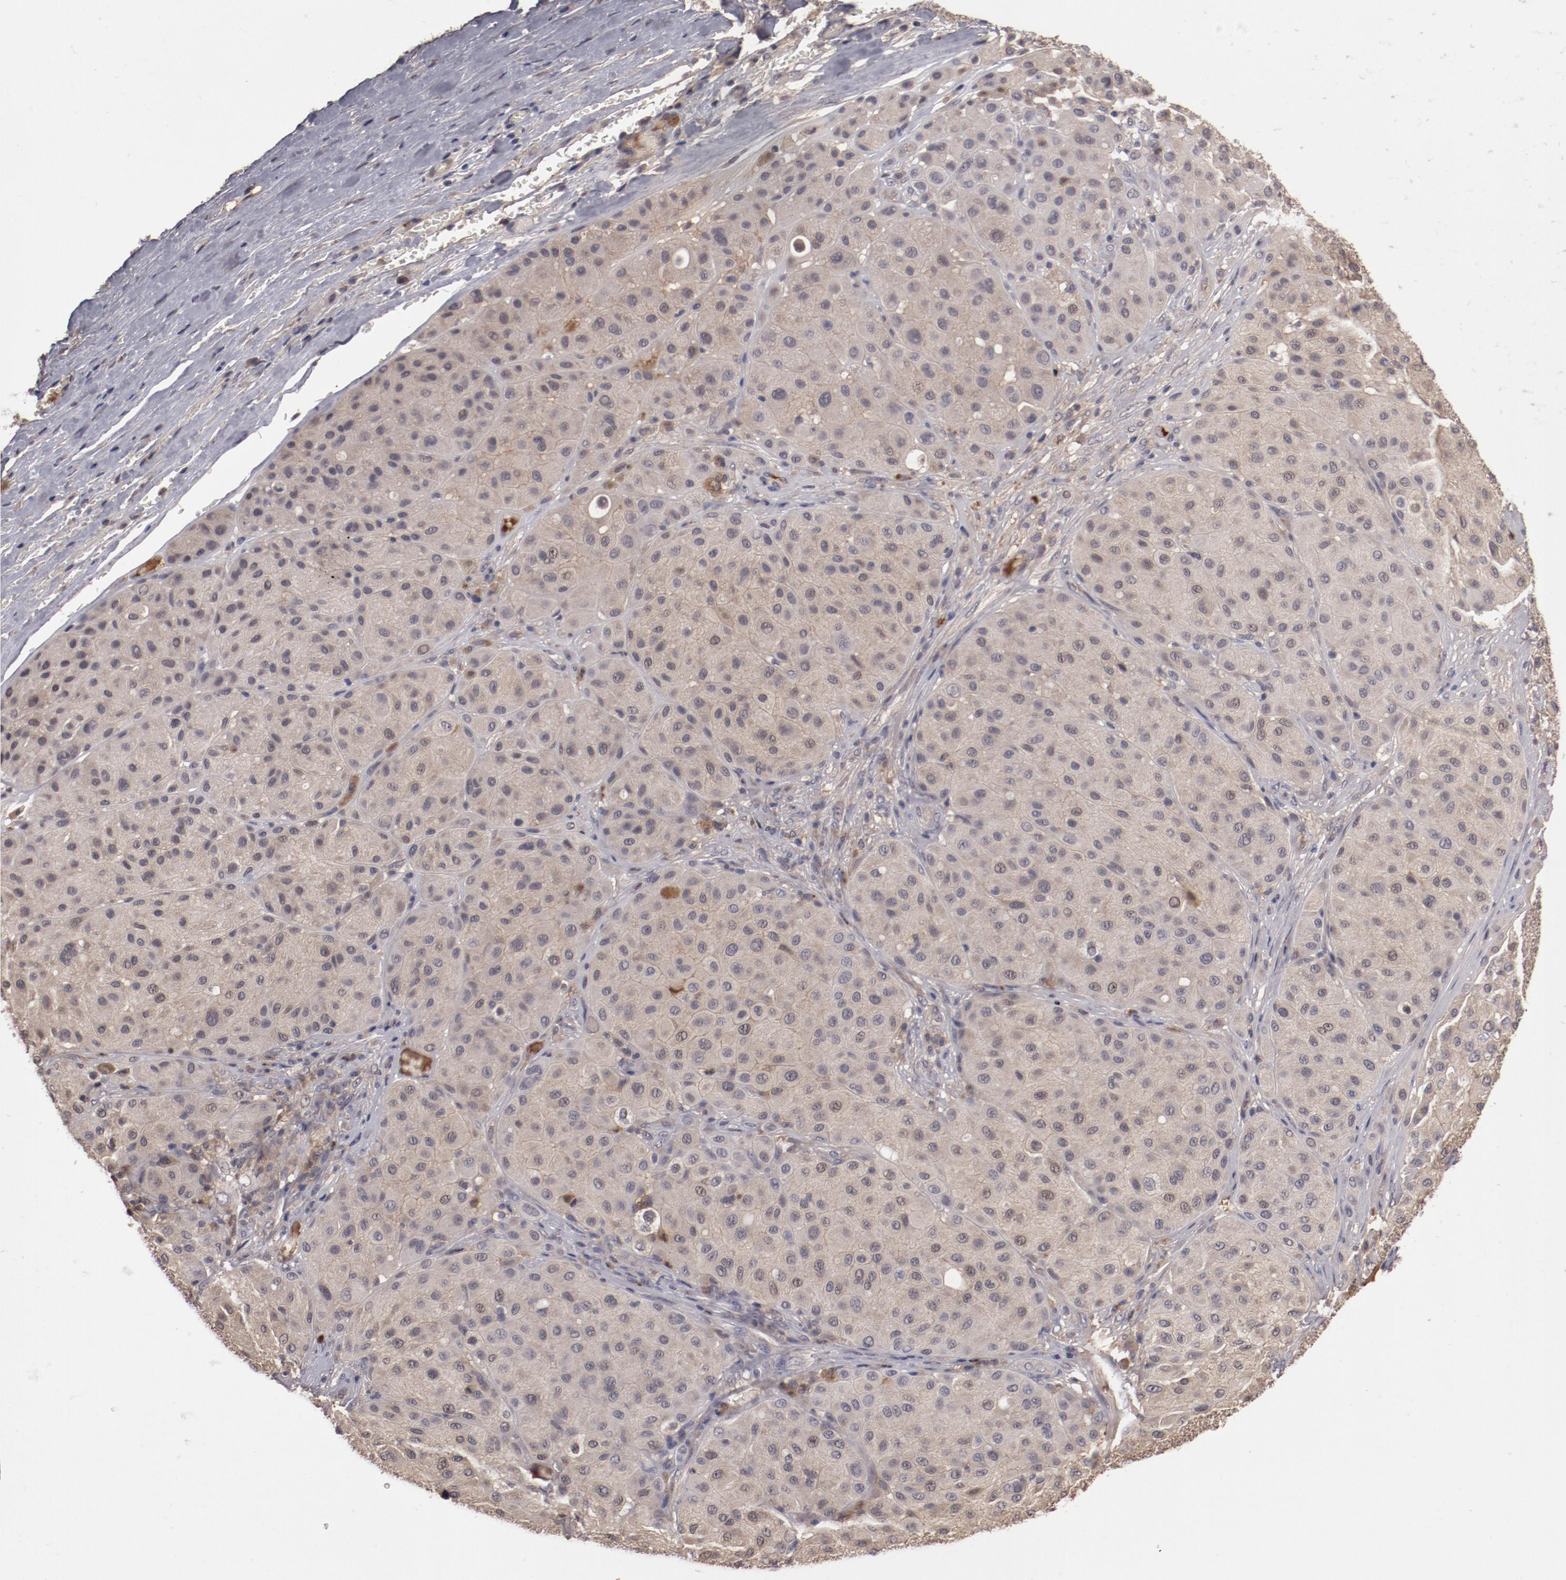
{"staining": {"intensity": "weak", "quantity": "<25%", "location": "cytoplasmic/membranous"}, "tissue": "melanoma", "cell_type": "Tumor cells", "image_type": "cancer", "snomed": [{"axis": "morphology", "description": "Normal tissue, NOS"}, {"axis": "morphology", "description": "Malignant melanoma, Metastatic site"}, {"axis": "topography", "description": "Skin"}], "caption": "Malignant melanoma (metastatic site) was stained to show a protein in brown. There is no significant staining in tumor cells.", "gene": "CP", "patient": {"sex": "male", "age": 41}}